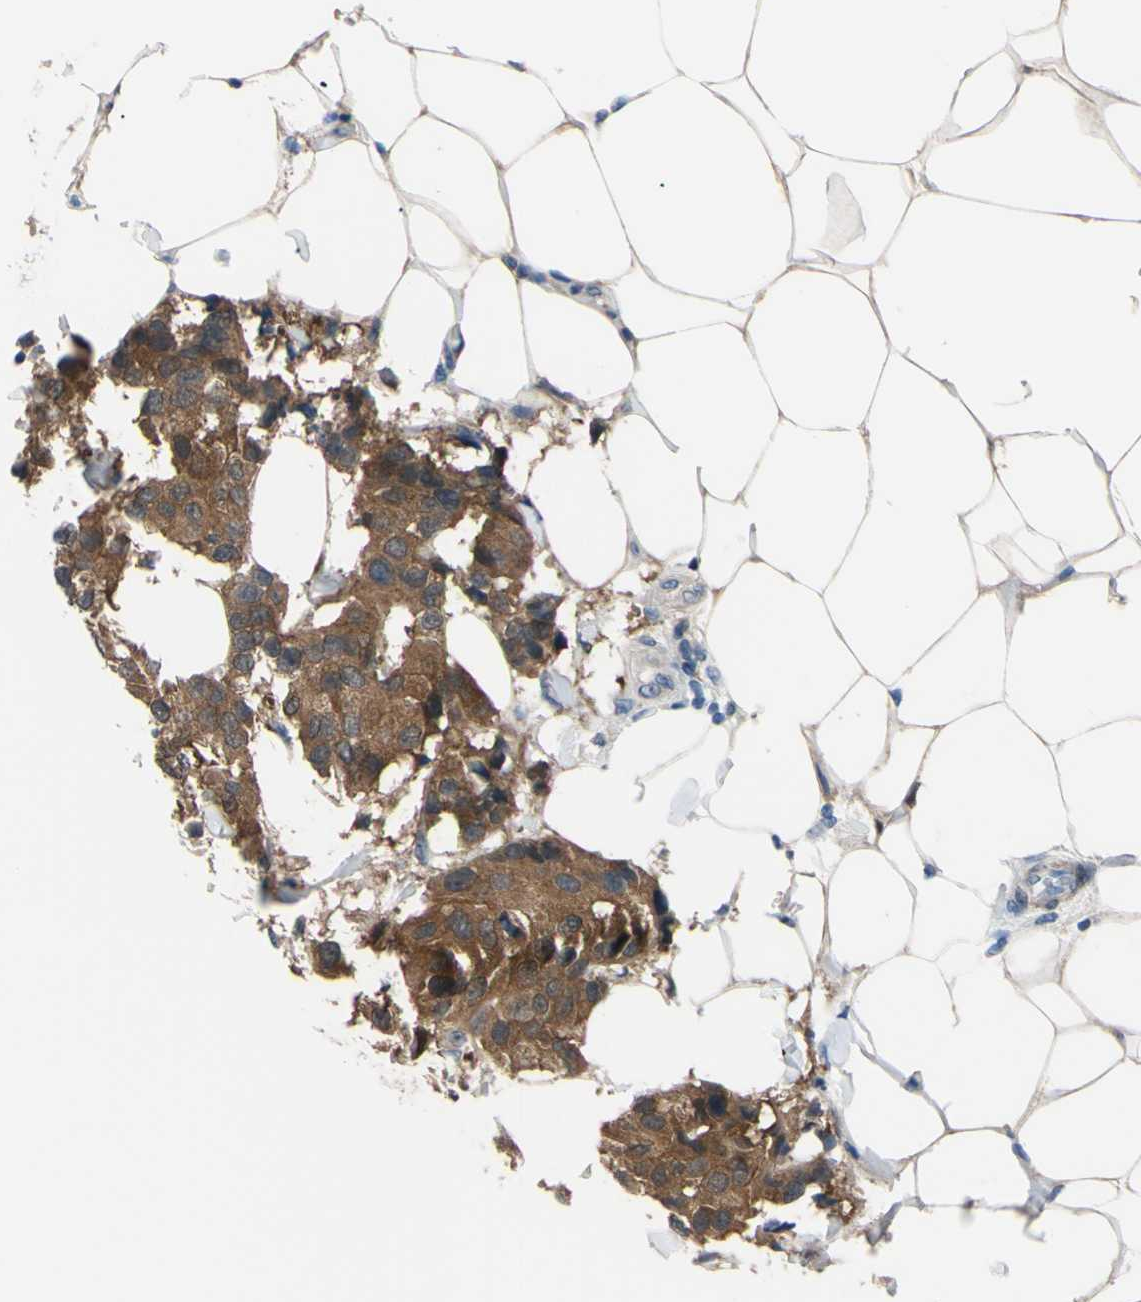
{"staining": {"intensity": "moderate", "quantity": ">75%", "location": "cytoplasmic/membranous"}, "tissue": "breast cancer", "cell_type": "Tumor cells", "image_type": "cancer", "snomed": [{"axis": "morphology", "description": "Normal tissue, NOS"}, {"axis": "morphology", "description": "Duct carcinoma"}, {"axis": "topography", "description": "Breast"}], "caption": "A micrograph of human breast intraductal carcinoma stained for a protein shows moderate cytoplasmic/membranous brown staining in tumor cells.", "gene": "NOL3", "patient": {"sex": "female", "age": 39}}